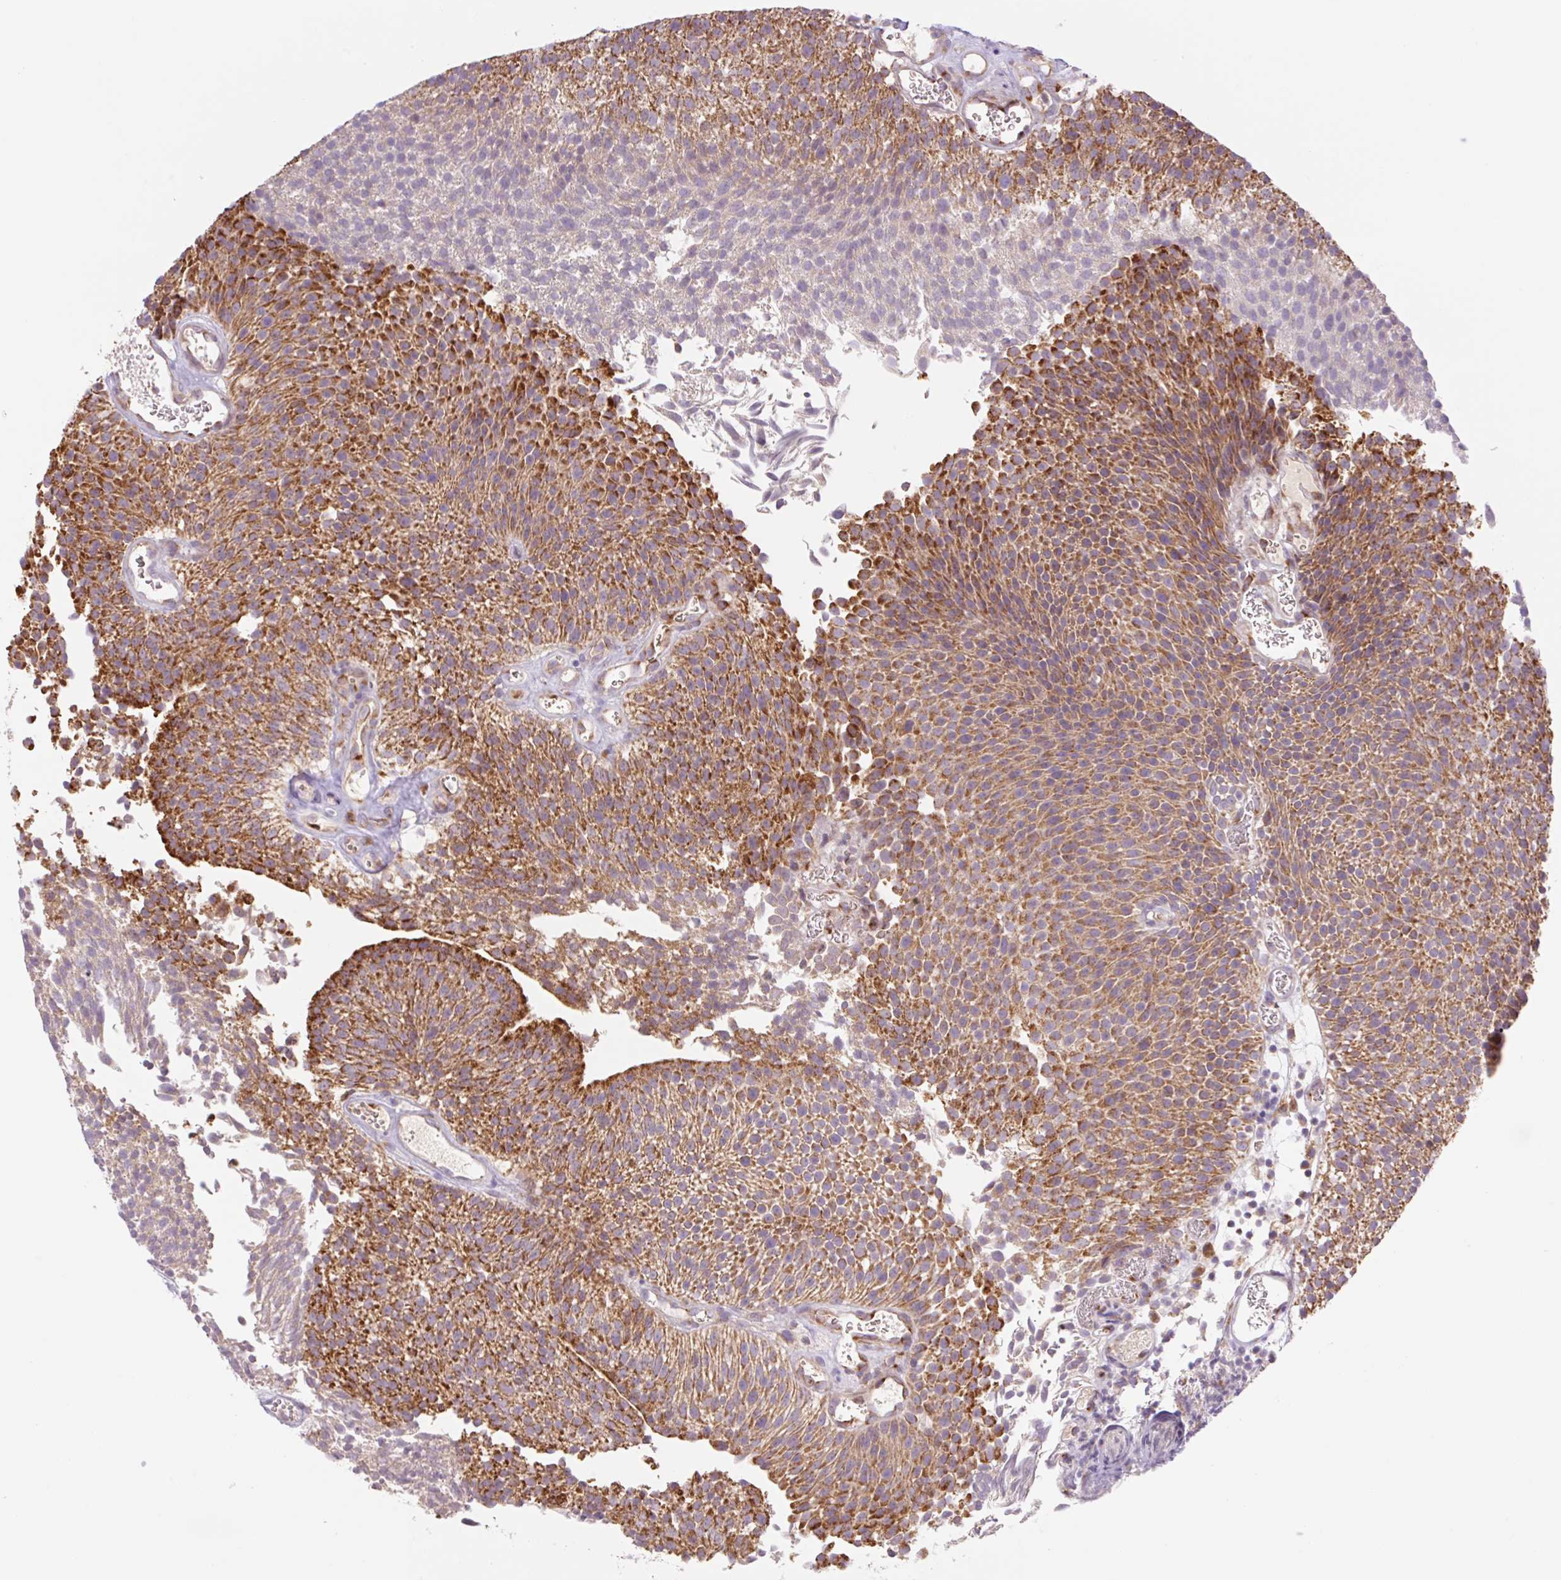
{"staining": {"intensity": "strong", "quantity": ">75%", "location": "cytoplasmic/membranous"}, "tissue": "urothelial cancer", "cell_type": "Tumor cells", "image_type": "cancer", "snomed": [{"axis": "morphology", "description": "Urothelial carcinoma, Low grade"}, {"axis": "topography", "description": "Urinary bladder"}], "caption": "A histopathology image showing strong cytoplasmic/membranous positivity in about >75% of tumor cells in low-grade urothelial carcinoma, as visualized by brown immunohistochemical staining.", "gene": "GOSR2", "patient": {"sex": "female", "age": 79}}